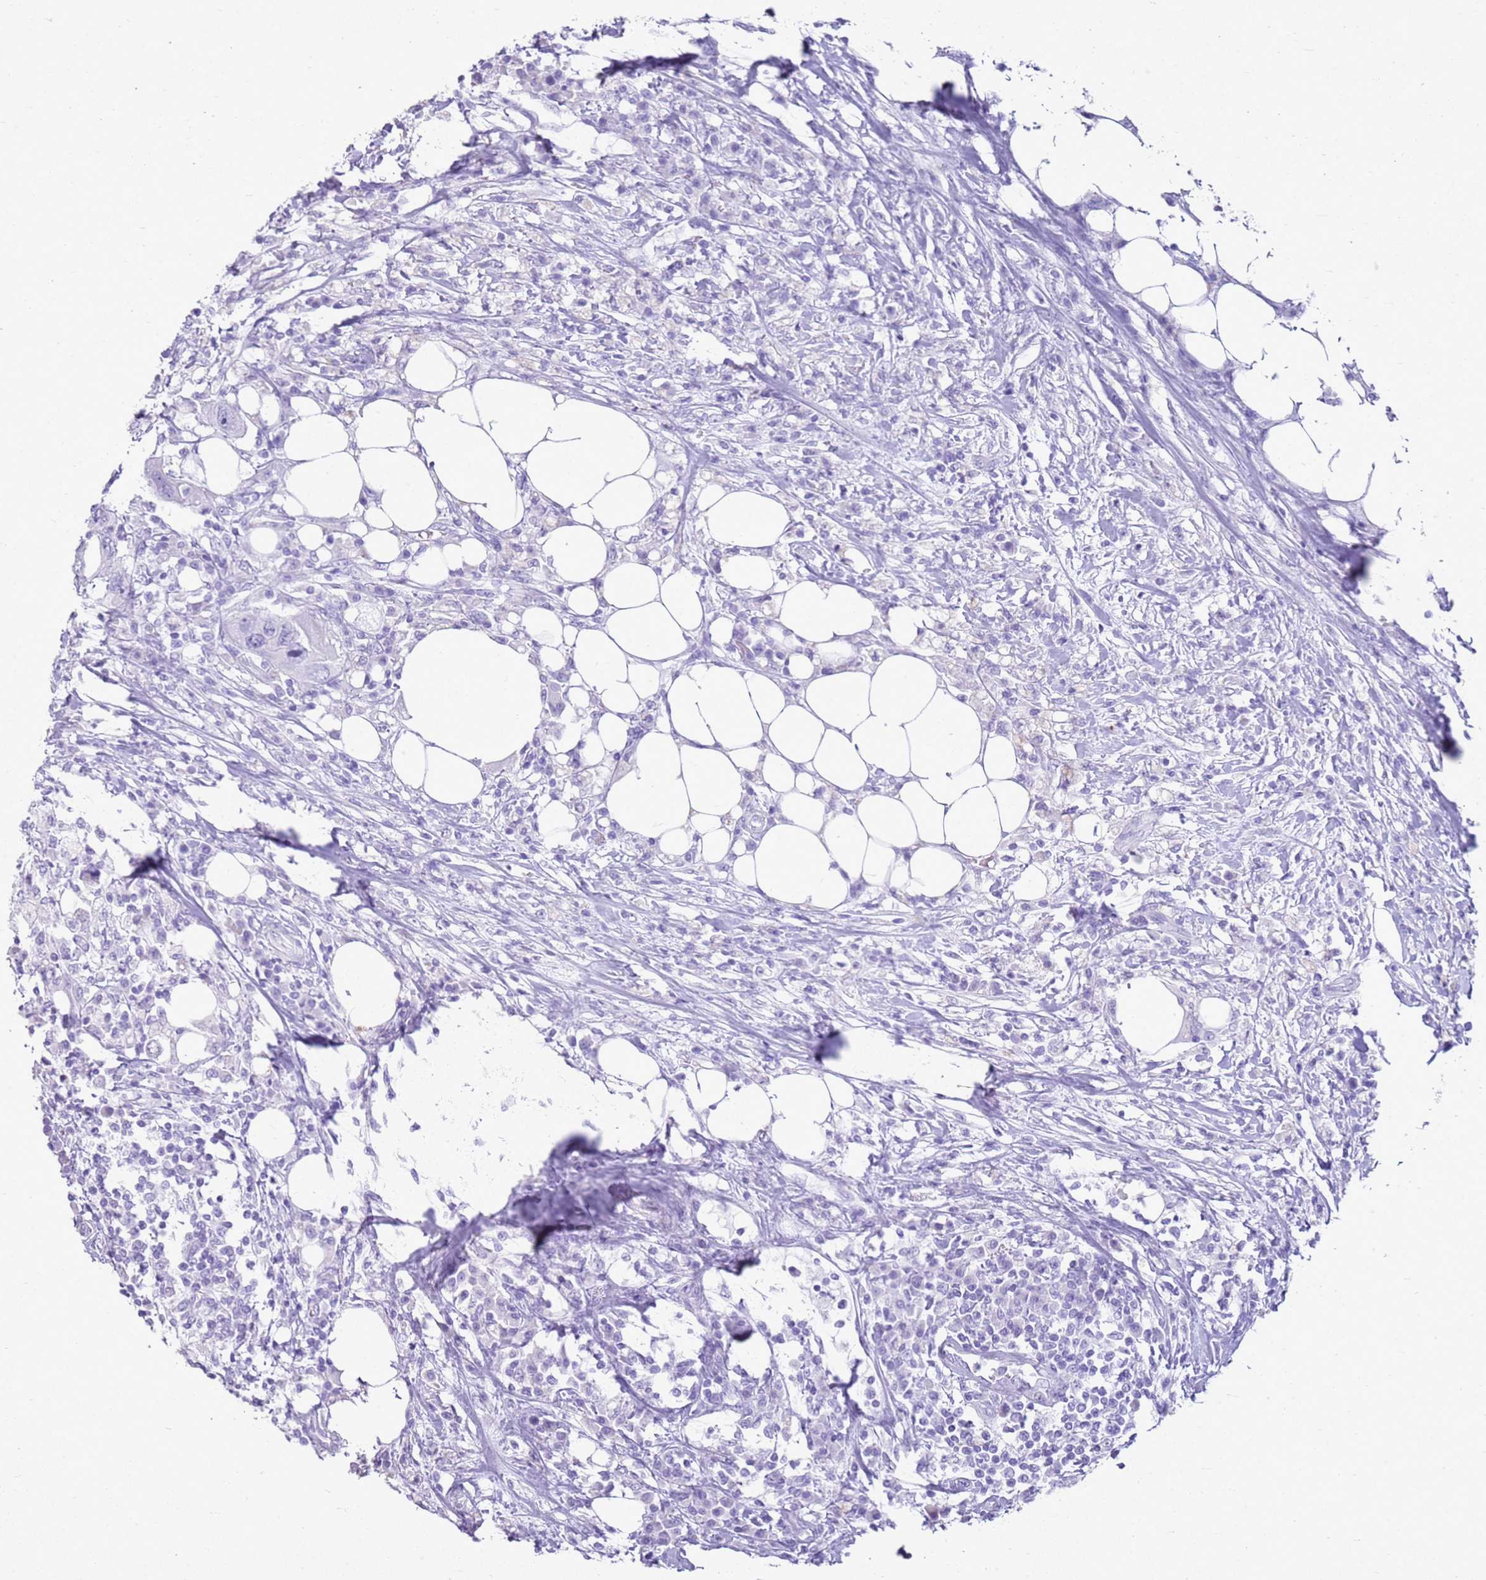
{"staining": {"intensity": "negative", "quantity": "none", "location": "none"}, "tissue": "colorectal cancer", "cell_type": "Tumor cells", "image_type": "cancer", "snomed": [{"axis": "morphology", "description": "Adenocarcinoma, NOS"}, {"axis": "topography", "description": "Colon"}], "caption": "An immunohistochemistry image of colorectal adenocarcinoma is shown. There is no staining in tumor cells of colorectal adenocarcinoma. (IHC, brightfield microscopy, high magnification).", "gene": "CA8", "patient": {"sex": "male", "age": 71}}